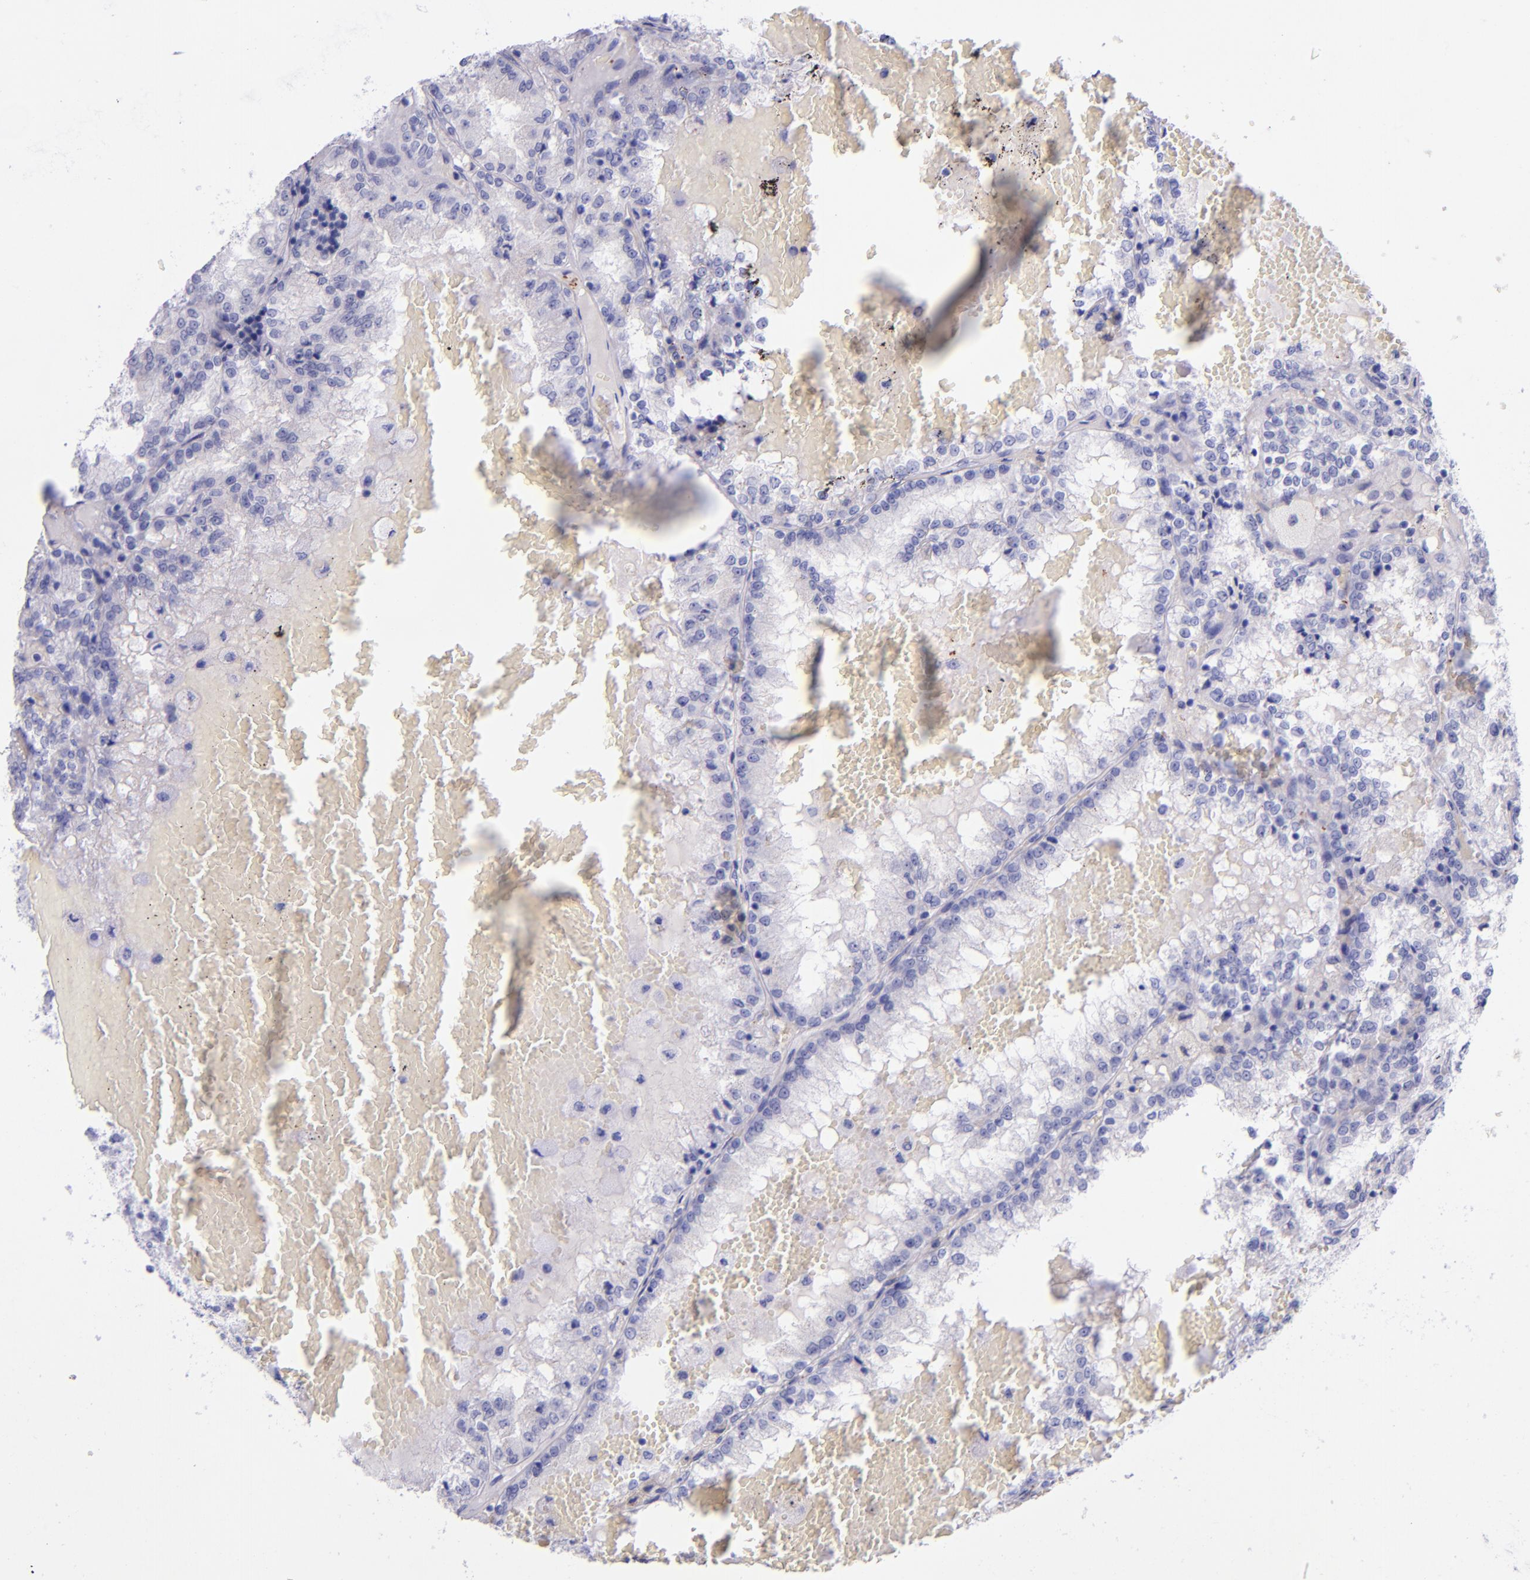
{"staining": {"intensity": "negative", "quantity": "none", "location": "none"}, "tissue": "renal cancer", "cell_type": "Tumor cells", "image_type": "cancer", "snomed": [{"axis": "morphology", "description": "Adenocarcinoma, NOS"}, {"axis": "topography", "description": "Kidney"}], "caption": "Tumor cells show no significant expression in renal cancer (adenocarcinoma). (DAB immunohistochemistry with hematoxylin counter stain).", "gene": "SELE", "patient": {"sex": "female", "age": 56}}